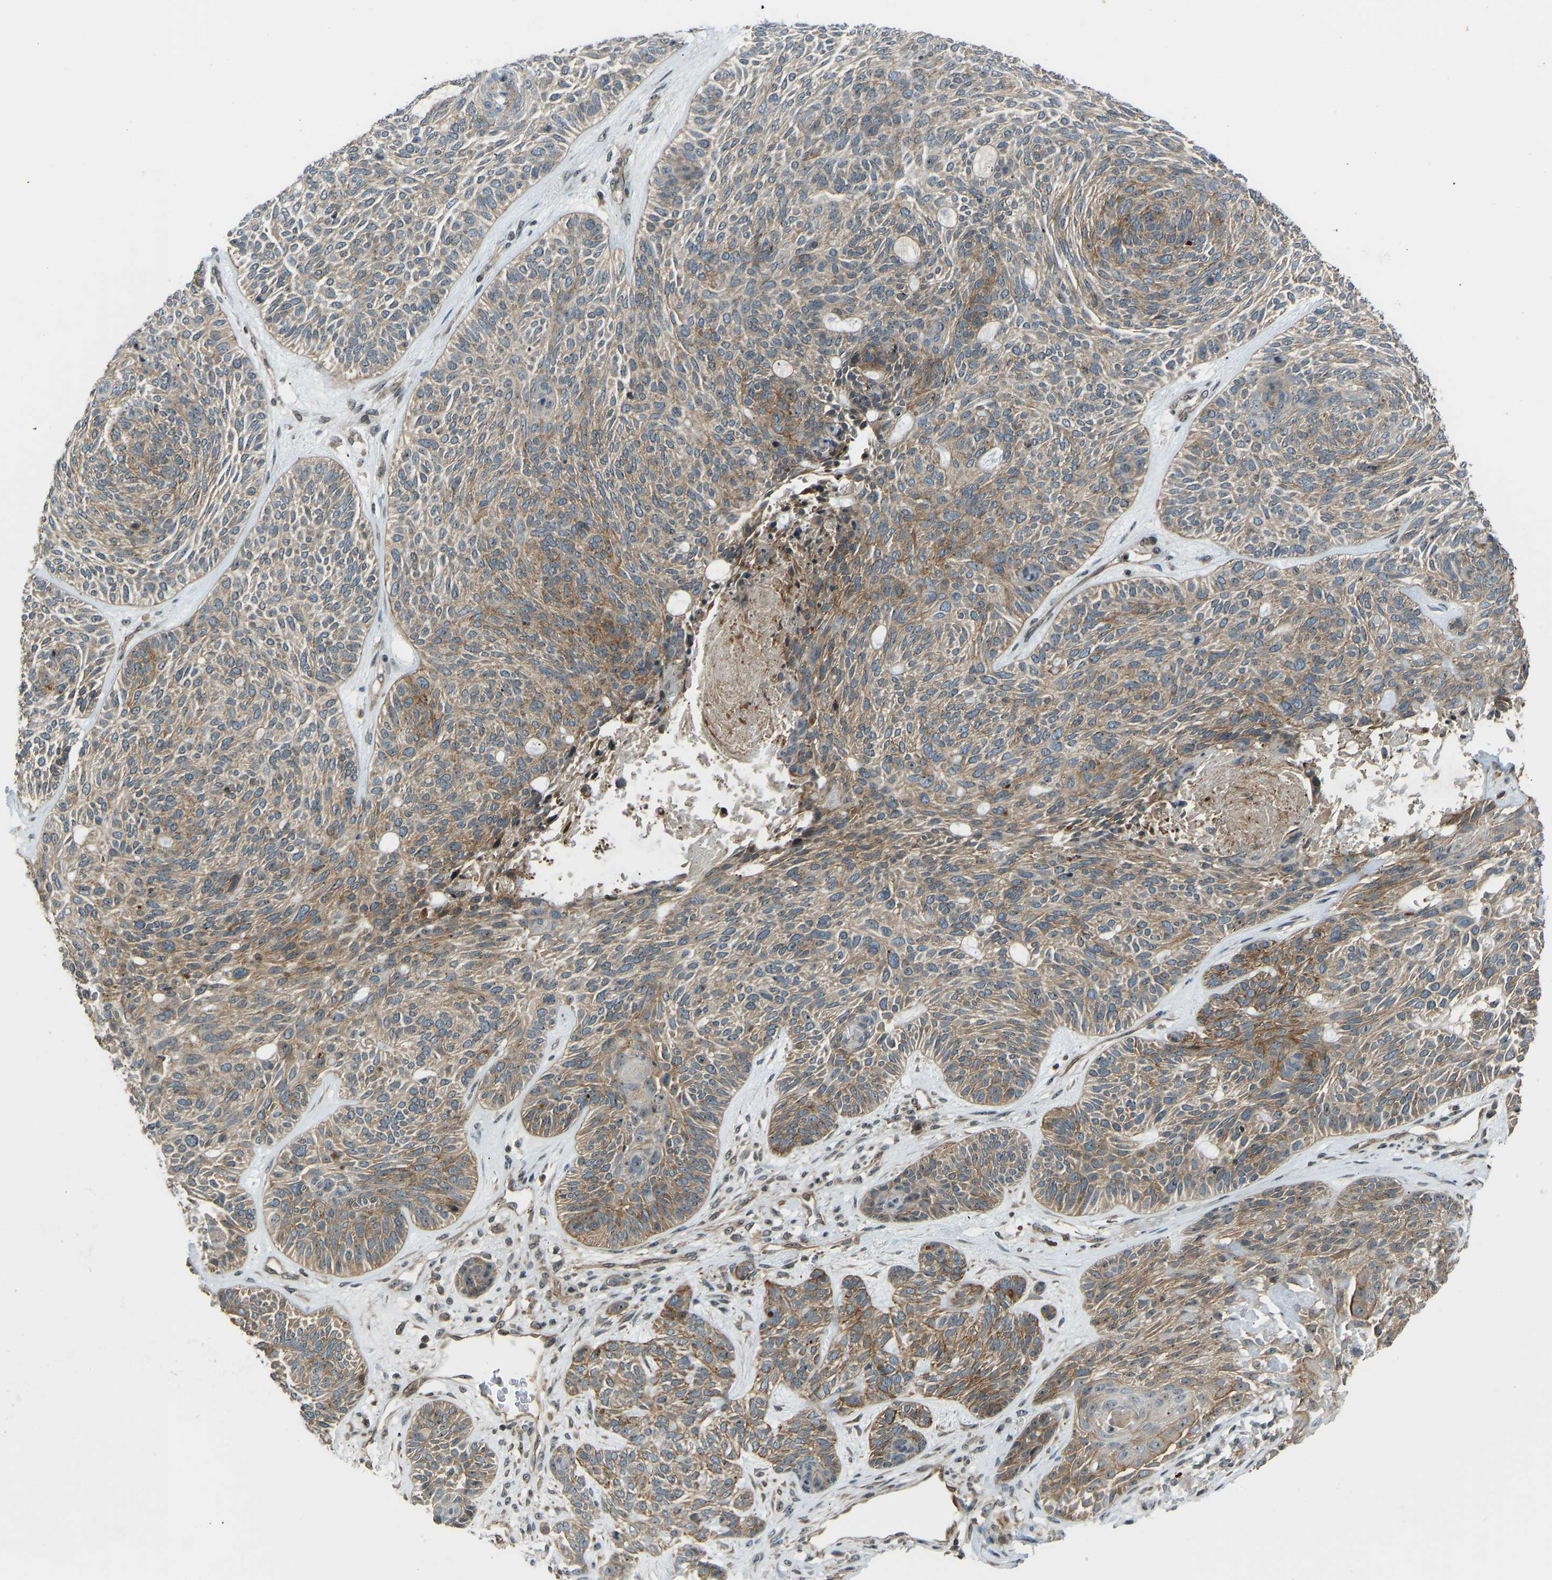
{"staining": {"intensity": "moderate", "quantity": ">75%", "location": "cytoplasmic/membranous"}, "tissue": "skin cancer", "cell_type": "Tumor cells", "image_type": "cancer", "snomed": [{"axis": "morphology", "description": "Basal cell carcinoma"}, {"axis": "topography", "description": "Skin"}], "caption": "Human skin basal cell carcinoma stained for a protein (brown) demonstrates moderate cytoplasmic/membranous positive positivity in about >75% of tumor cells.", "gene": "SVOPL", "patient": {"sex": "male", "age": 55}}